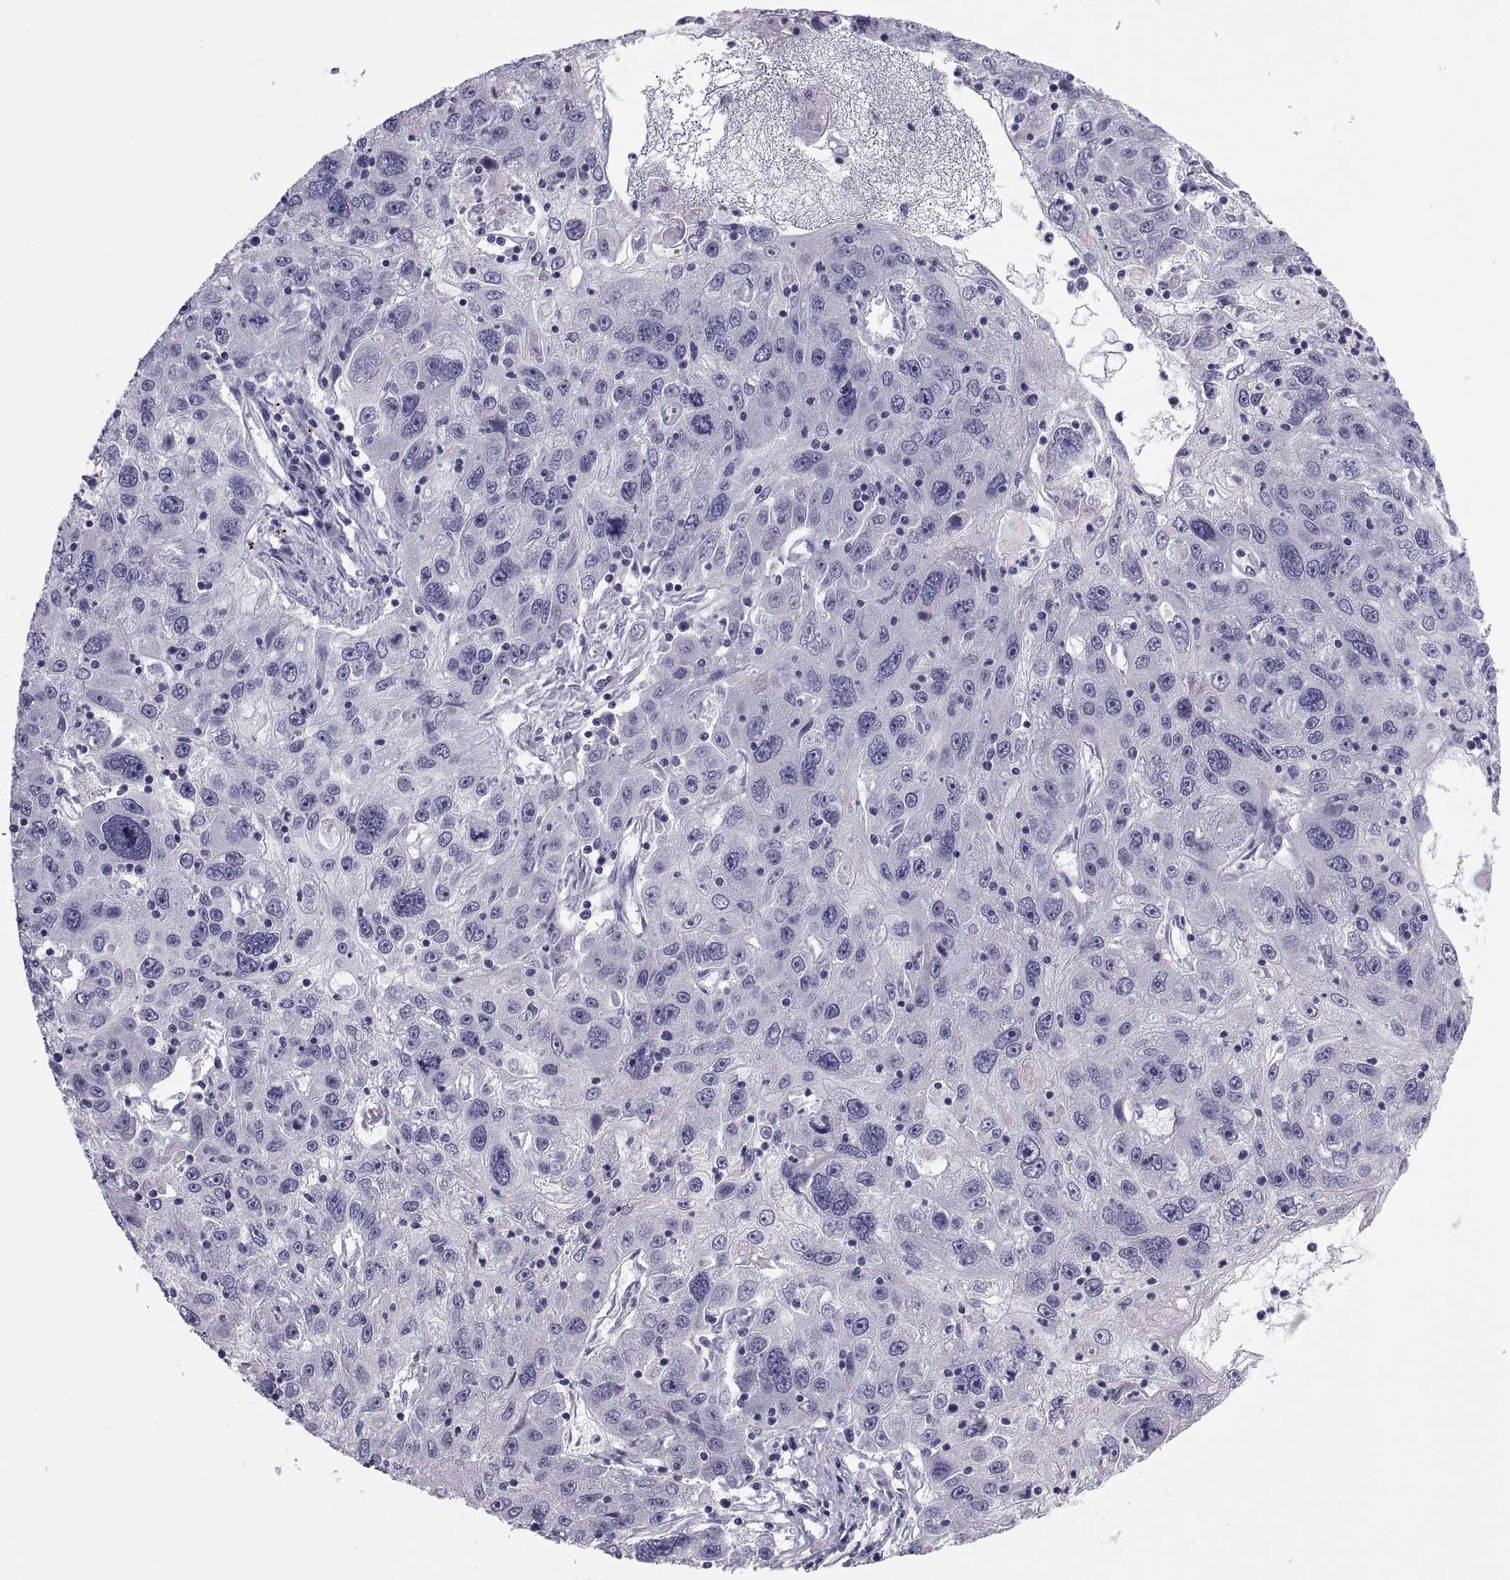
{"staining": {"intensity": "negative", "quantity": "none", "location": "none"}, "tissue": "stomach cancer", "cell_type": "Tumor cells", "image_type": "cancer", "snomed": [{"axis": "morphology", "description": "Adenocarcinoma, NOS"}, {"axis": "topography", "description": "Stomach"}], "caption": "Immunohistochemistry (IHC) micrograph of neoplastic tissue: stomach cancer stained with DAB (3,3'-diaminobenzidine) exhibits no significant protein staining in tumor cells.", "gene": "NPTX2", "patient": {"sex": "male", "age": 56}}